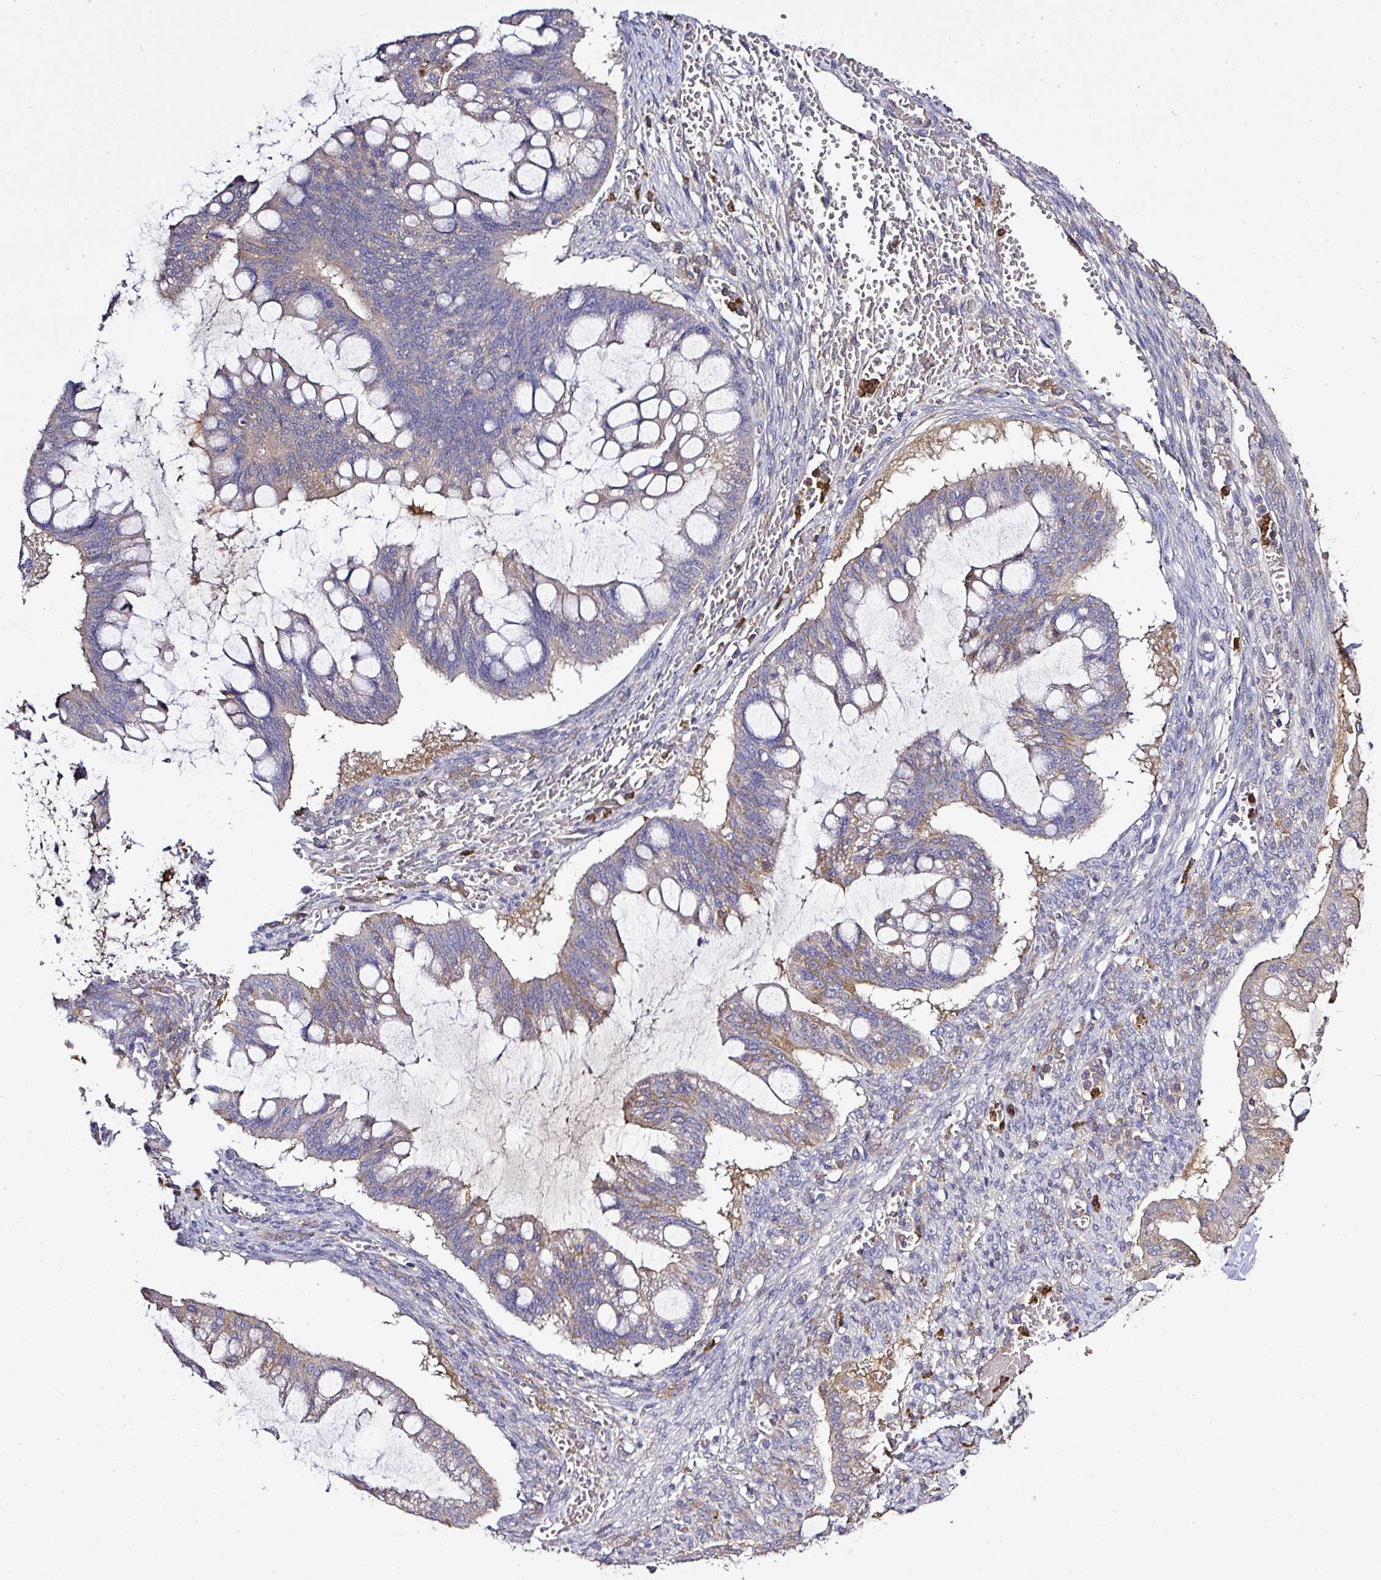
{"staining": {"intensity": "weak", "quantity": "25%-75%", "location": "cytoplasmic/membranous"}, "tissue": "ovarian cancer", "cell_type": "Tumor cells", "image_type": "cancer", "snomed": [{"axis": "morphology", "description": "Cystadenocarcinoma, mucinous, NOS"}, {"axis": "topography", "description": "Ovary"}], "caption": "A brown stain shows weak cytoplasmic/membranous expression of a protein in ovarian cancer (mucinous cystadenocarcinoma) tumor cells.", "gene": "CAB39L", "patient": {"sex": "female", "age": 73}}